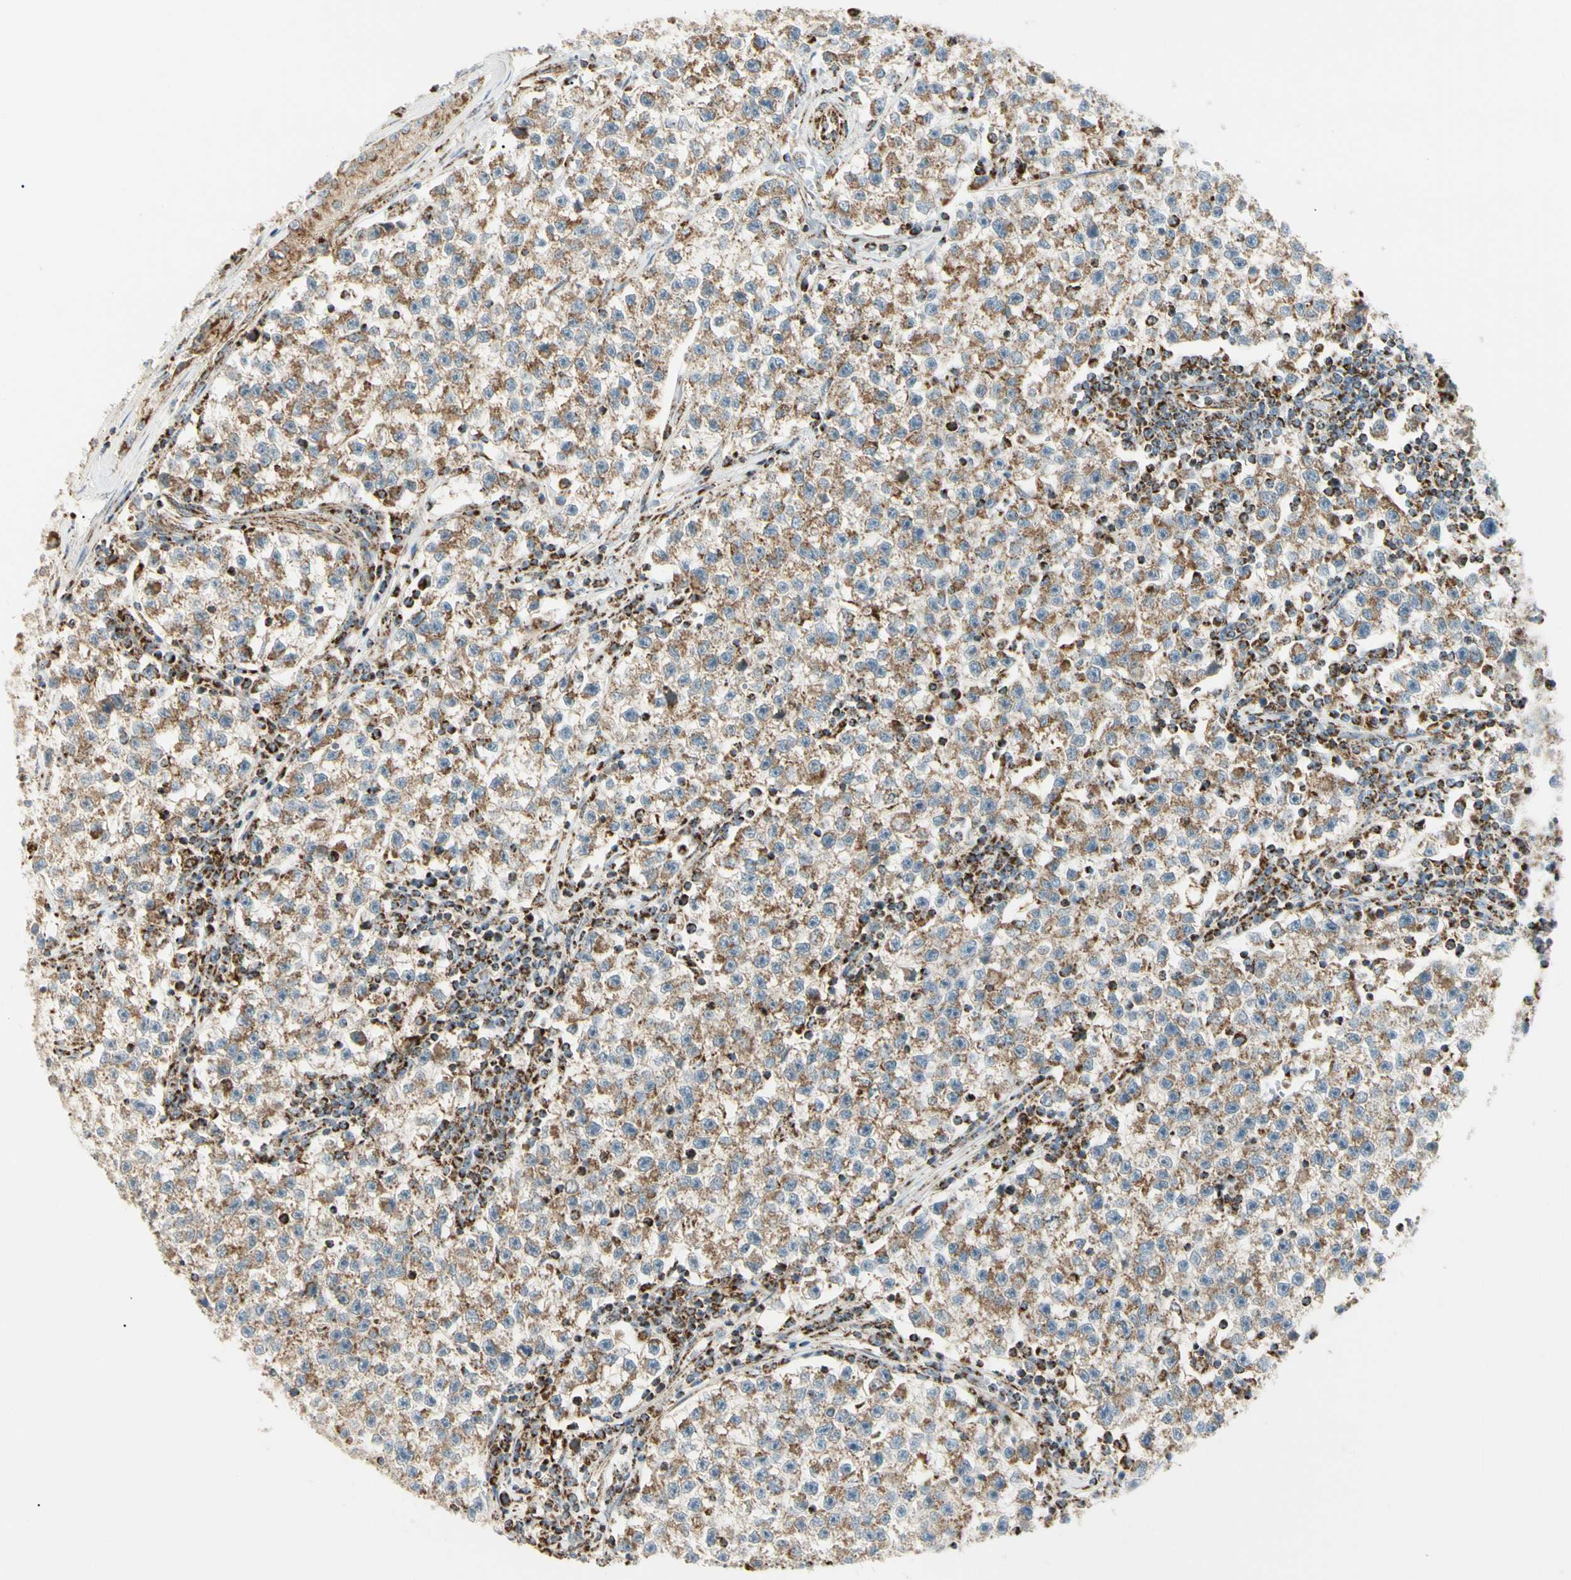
{"staining": {"intensity": "moderate", "quantity": ">75%", "location": "cytoplasmic/membranous"}, "tissue": "testis cancer", "cell_type": "Tumor cells", "image_type": "cancer", "snomed": [{"axis": "morphology", "description": "Seminoma, NOS"}, {"axis": "topography", "description": "Testis"}], "caption": "Seminoma (testis) stained with a brown dye demonstrates moderate cytoplasmic/membranous positive staining in approximately >75% of tumor cells.", "gene": "TBC1D10A", "patient": {"sex": "male", "age": 22}}